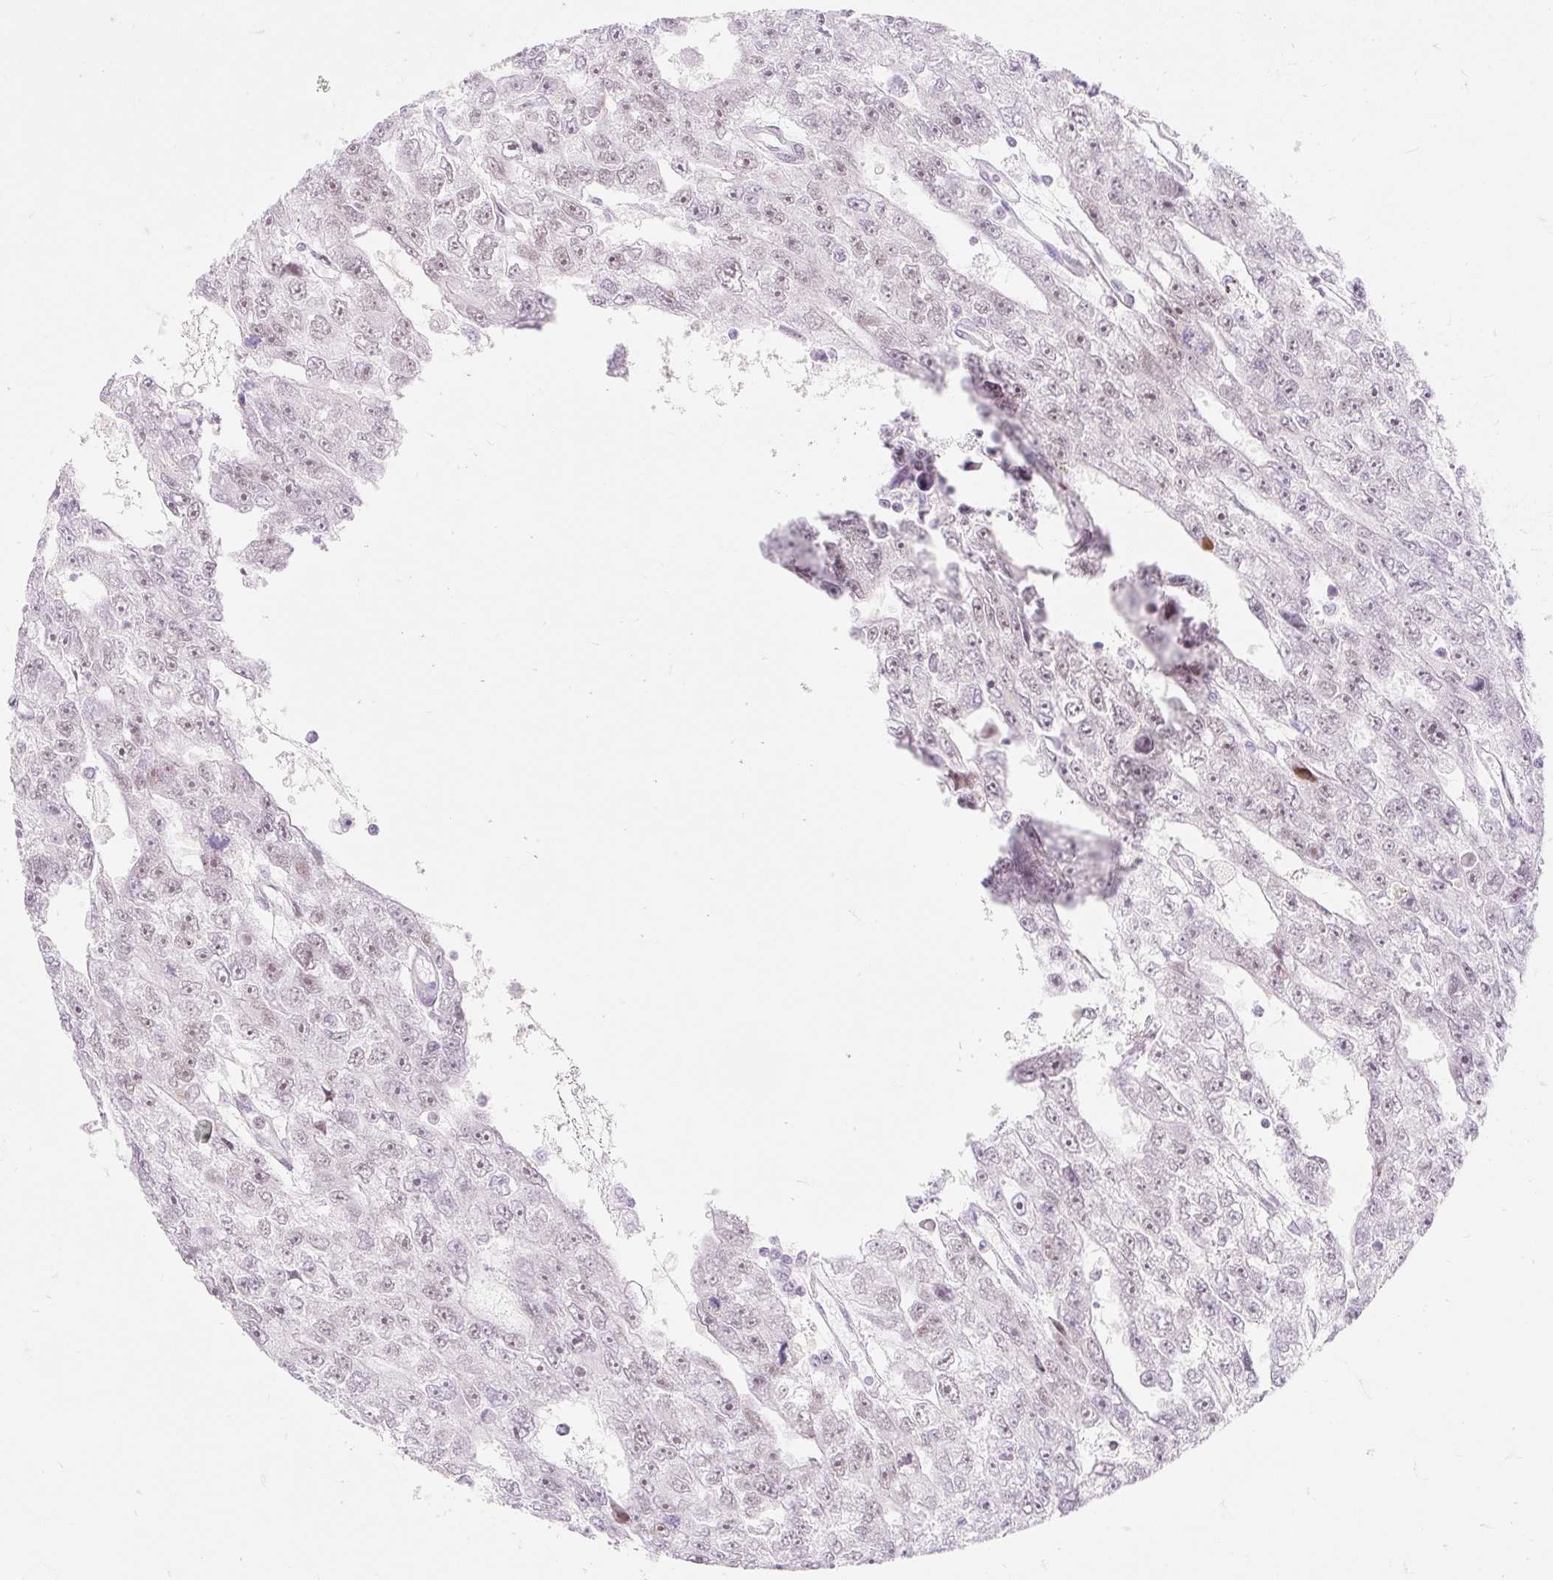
{"staining": {"intensity": "weak", "quantity": "<25%", "location": "nuclear"}, "tissue": "testis cancer", "cell_type": "Tumor cells", "image_type": "cancer", "snomed": [{"axis": "morphology", "description": "Carcinoma, Embryonal, NOS"}, {"axis": "topography", "description": "Testis"}], "caption": "Immunohistochemistry (IHC) photomicrograph of human testis embryonal carcinoma stained for a protein (brown), which displays no positivity in tumor cells.", "gene": "H2BW1", "patient": {"sex": "male", "age": 20}}